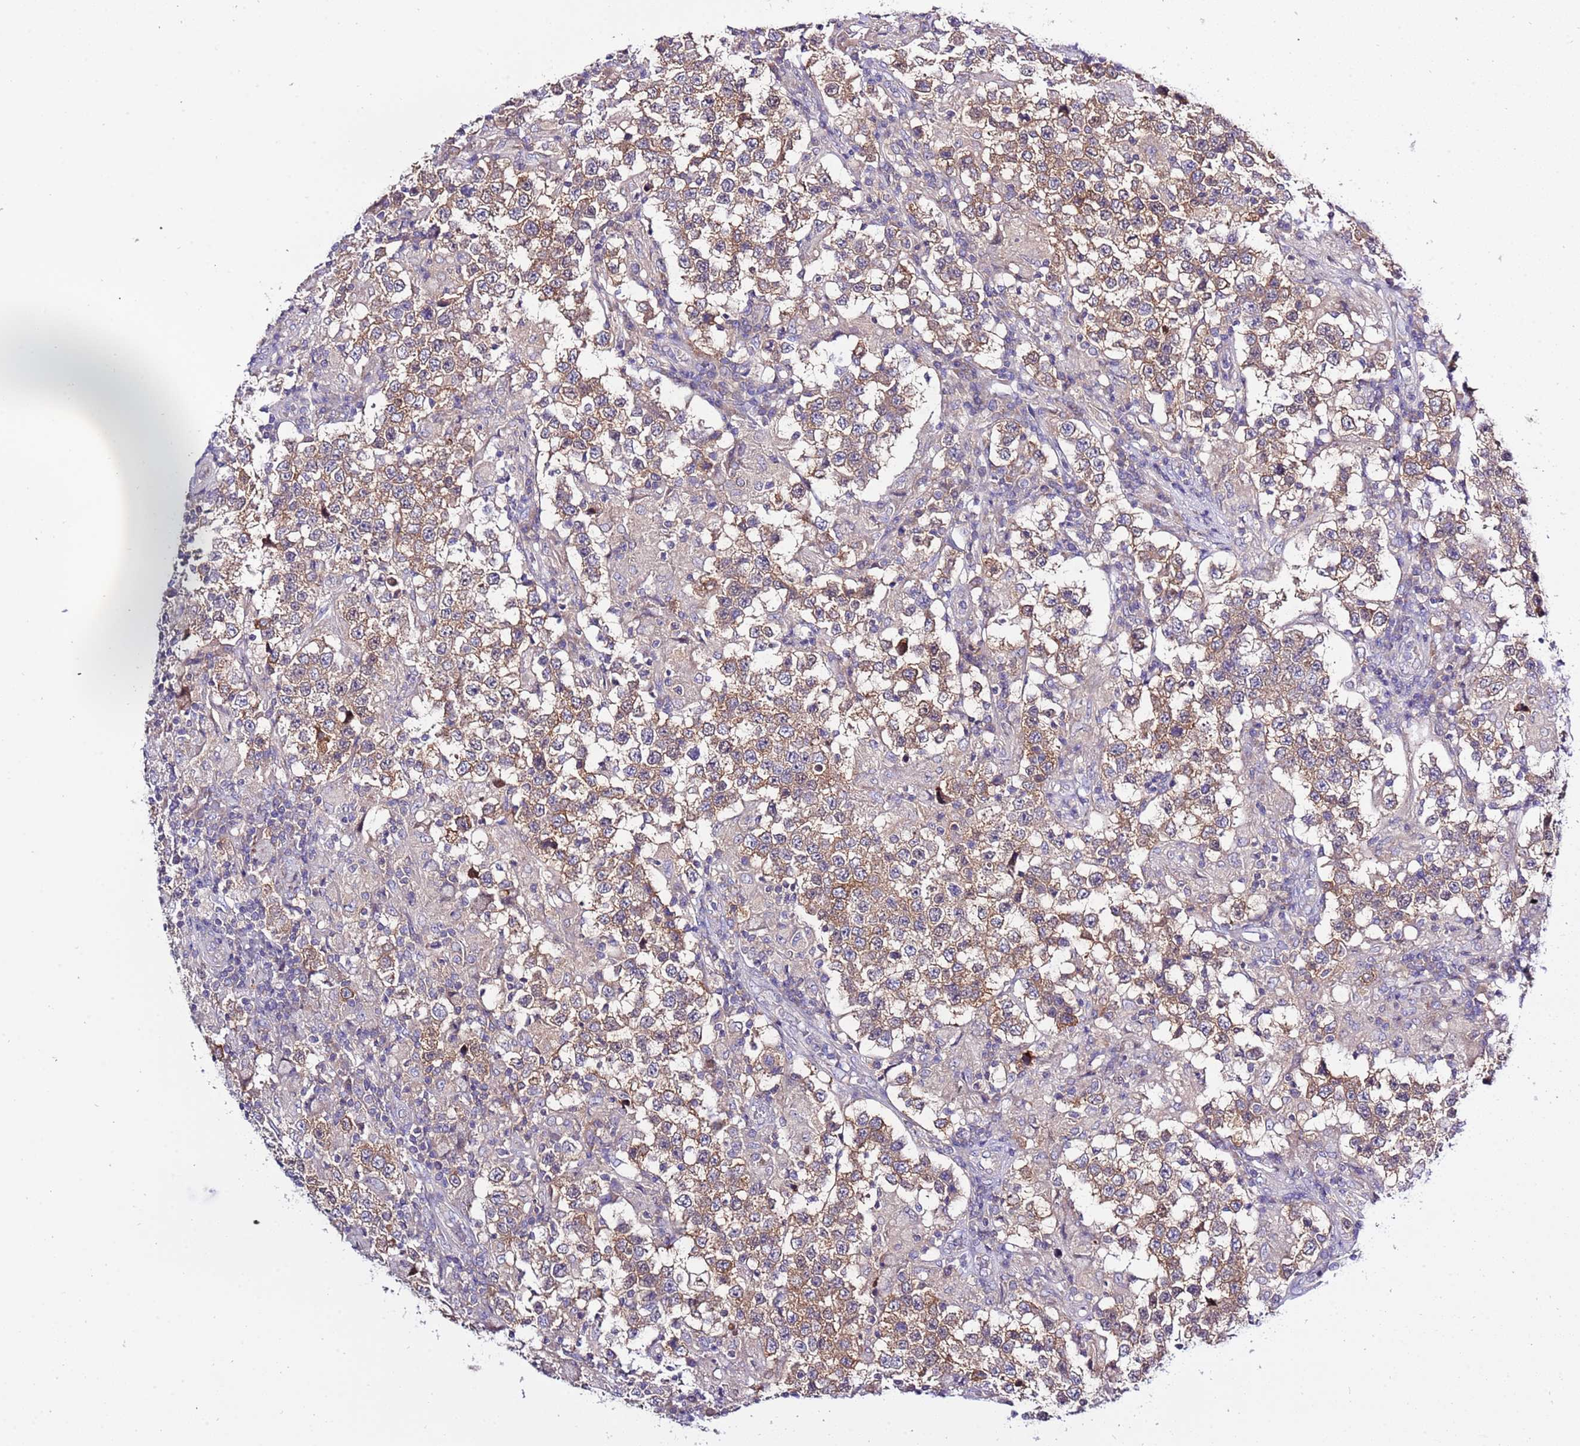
{"staining": {"intensity": "moderate", "quantity": ">75%", "location": "cytoplasmic/membranous"}, "tissue": "testis cancer", "cell_type": "Tumor cells", "image_type": "cancer", "snomed": [{"axis": "morphology", "description": "Seminoma, NOS"}, {"axis": "morphology", "description": "Carcinoma, Embryonal, NOS"}, {"axis": "topography", "description": "Testis"}], "caption": "Testis embryonal carcinoma stained for a protein displays moderate cytoplasmic/membranous positivity in tumor cells. (Brightfield microscopy of DAB IHC at high magnification).", "gene": "STIP1", "patient": {"sex": "male", "age": 41}}